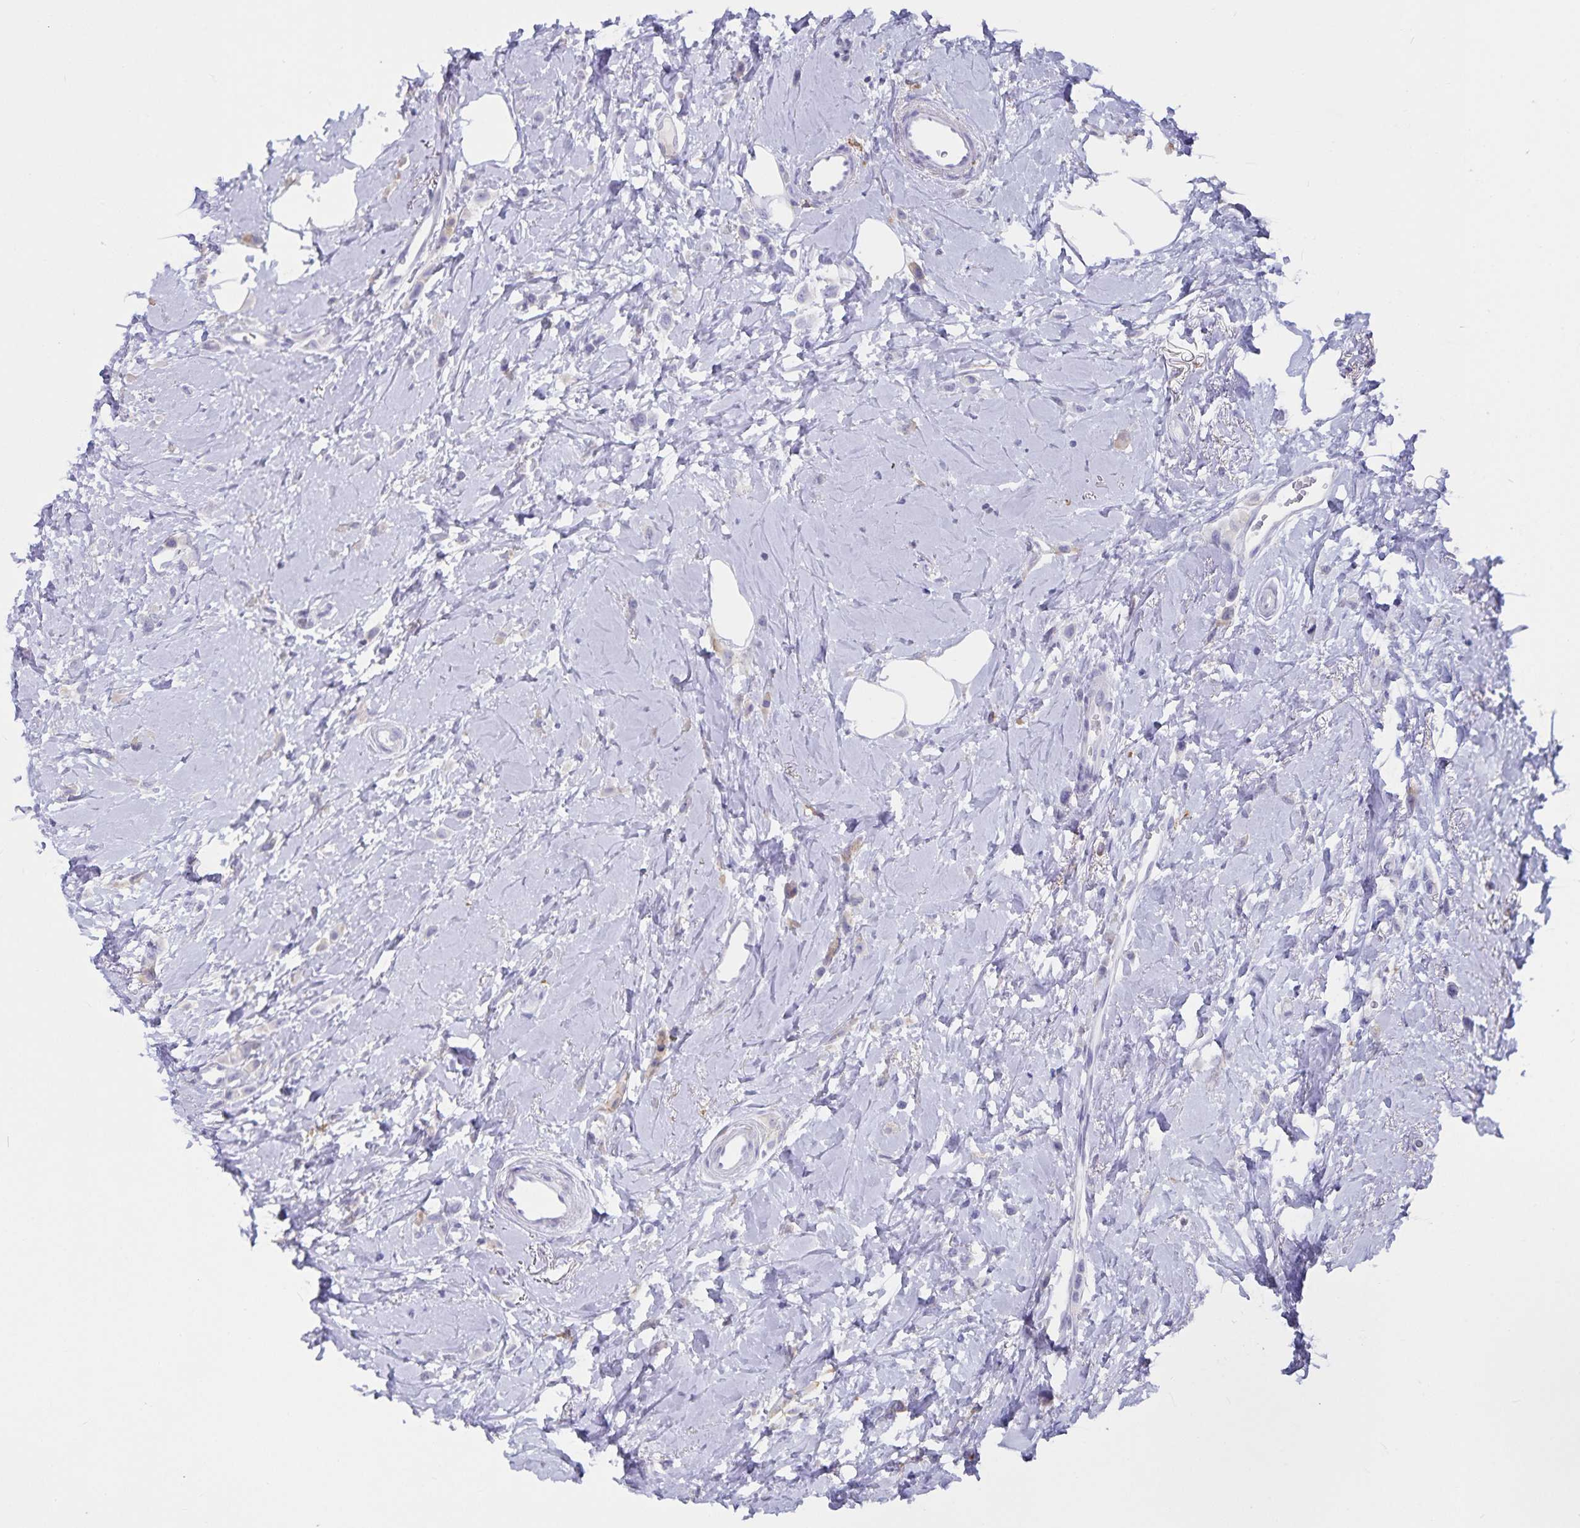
{"staining": {"intensity": "negative", "quantity": "none", "location": "none"}, "tissue": "breast cancer", "cell_type": "Tumor cells", "image_type": "cancer", "snomed": [{"axis": "morphology", "description": "Lobular carcinoma"}, {"axis": "topography", "description": "Breast"}], "caption": "IHC image of neoplastic tissue: human breast cancer stained with DAB (3,3'-diaminobenzidine) demonstrates no significant protein staining in tumor cells. (Immunohistochemistry (ihc), brightfield microscopy, high magnification).", "gene": "PLAC1", "patient": {"sex": "female", "age": 66}}